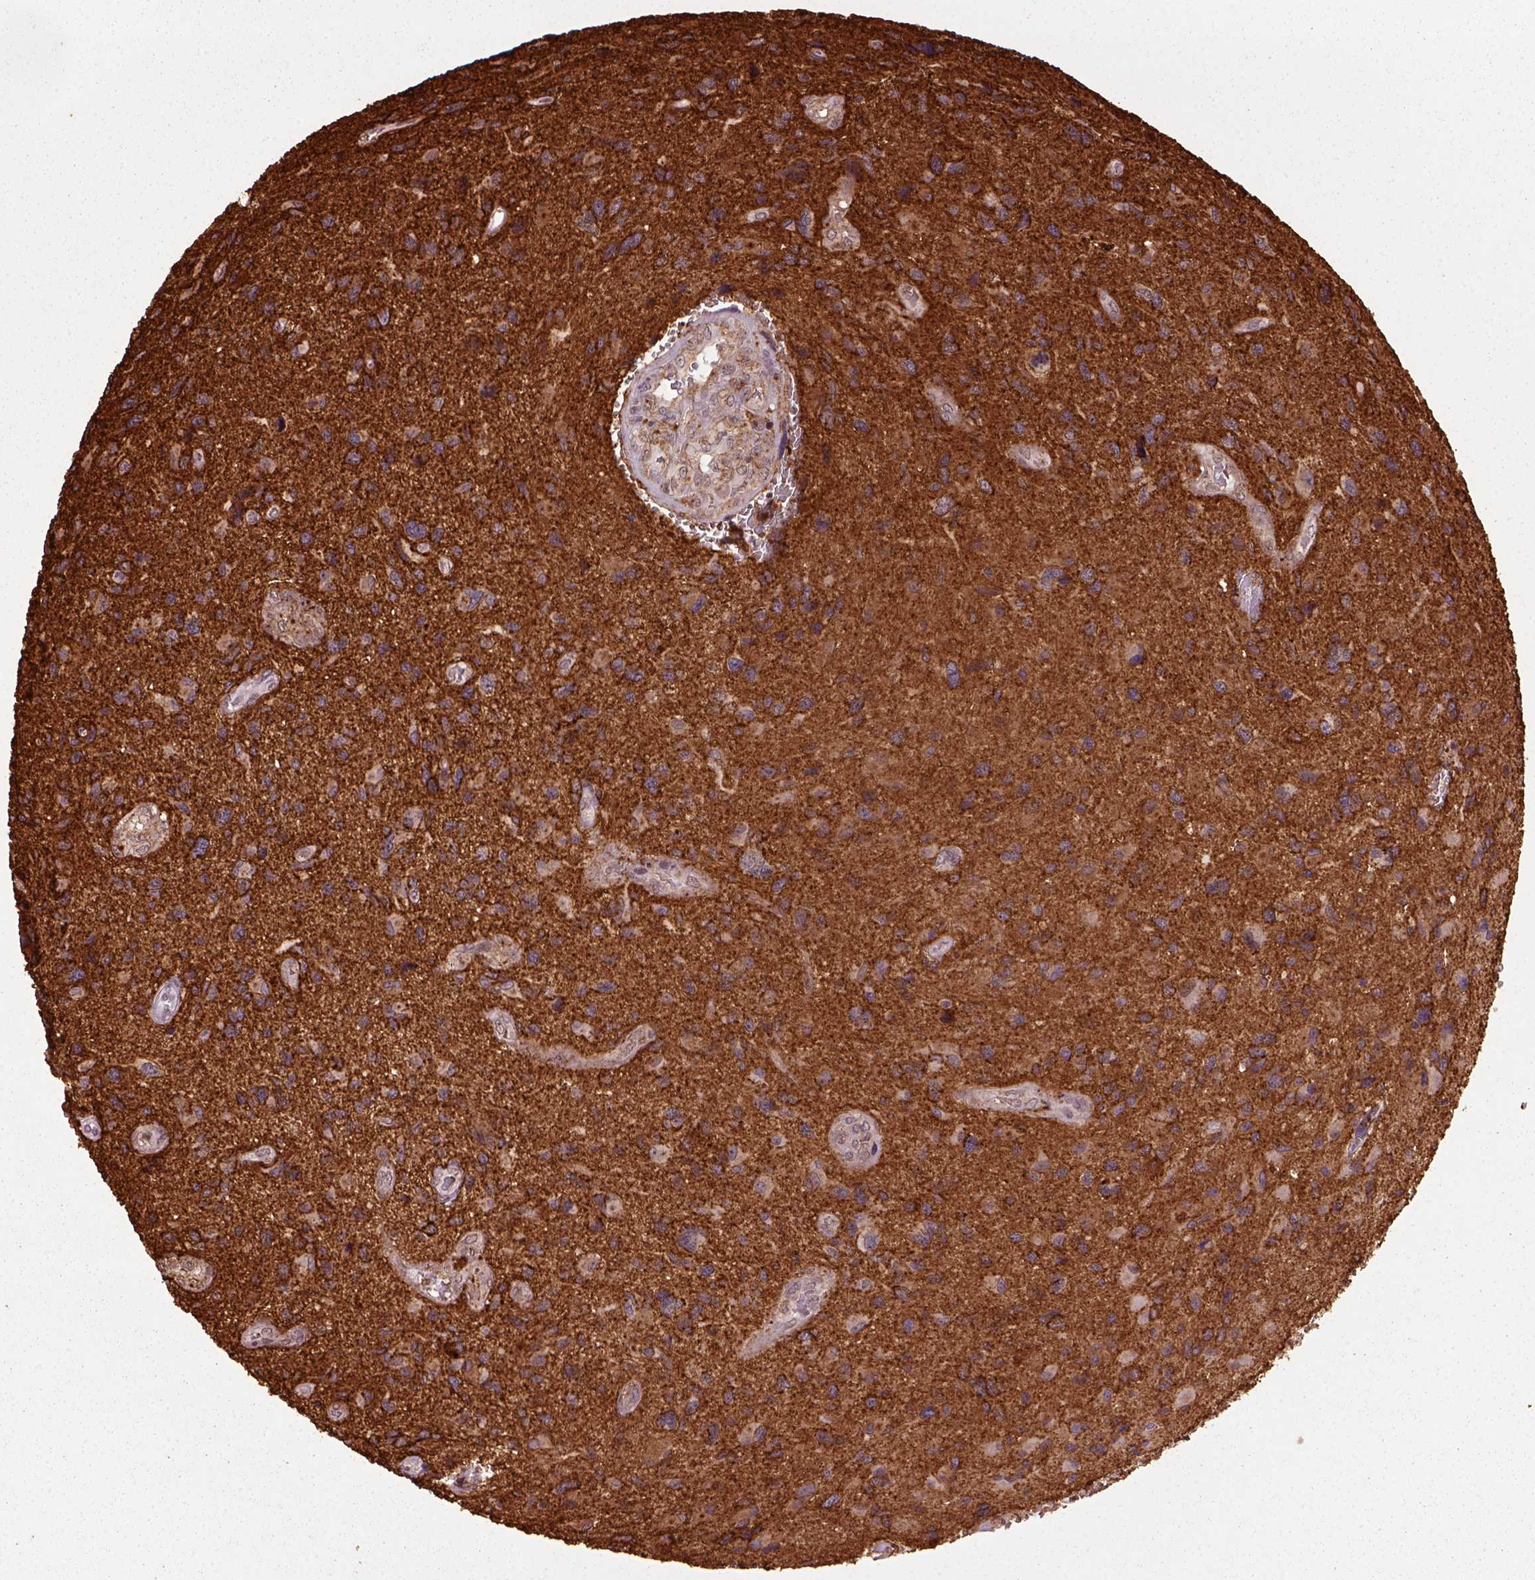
{"staining": {"intensity": "strong", "quantity": "25%-75%", "location": "cytoplasmic/membranous"}, "tissue": "glioma", "cell_type": "Tumor cells", "image_type": "cancer", "snomed": [{"axis": "morphology", "description": "Glioma, malignant, NOS"}, {"axis": "morphology", "description": "Glioma, malignant, High grade"}, {"axis": "topography", "description": "Brain"}], "caption": "Immunohistochemical staining of human high-grade glioma (malignant) exhibits high levels of strong cytoplasmic/membranous protein positivity in approximately 25%-75% of tumor cells. (DAB (3,3'-diaminobenzidine) IHC with brightfield microscopy, high magnification).", "gene": "MARCKS", "patient": {"sex": "female", "age": 71}}